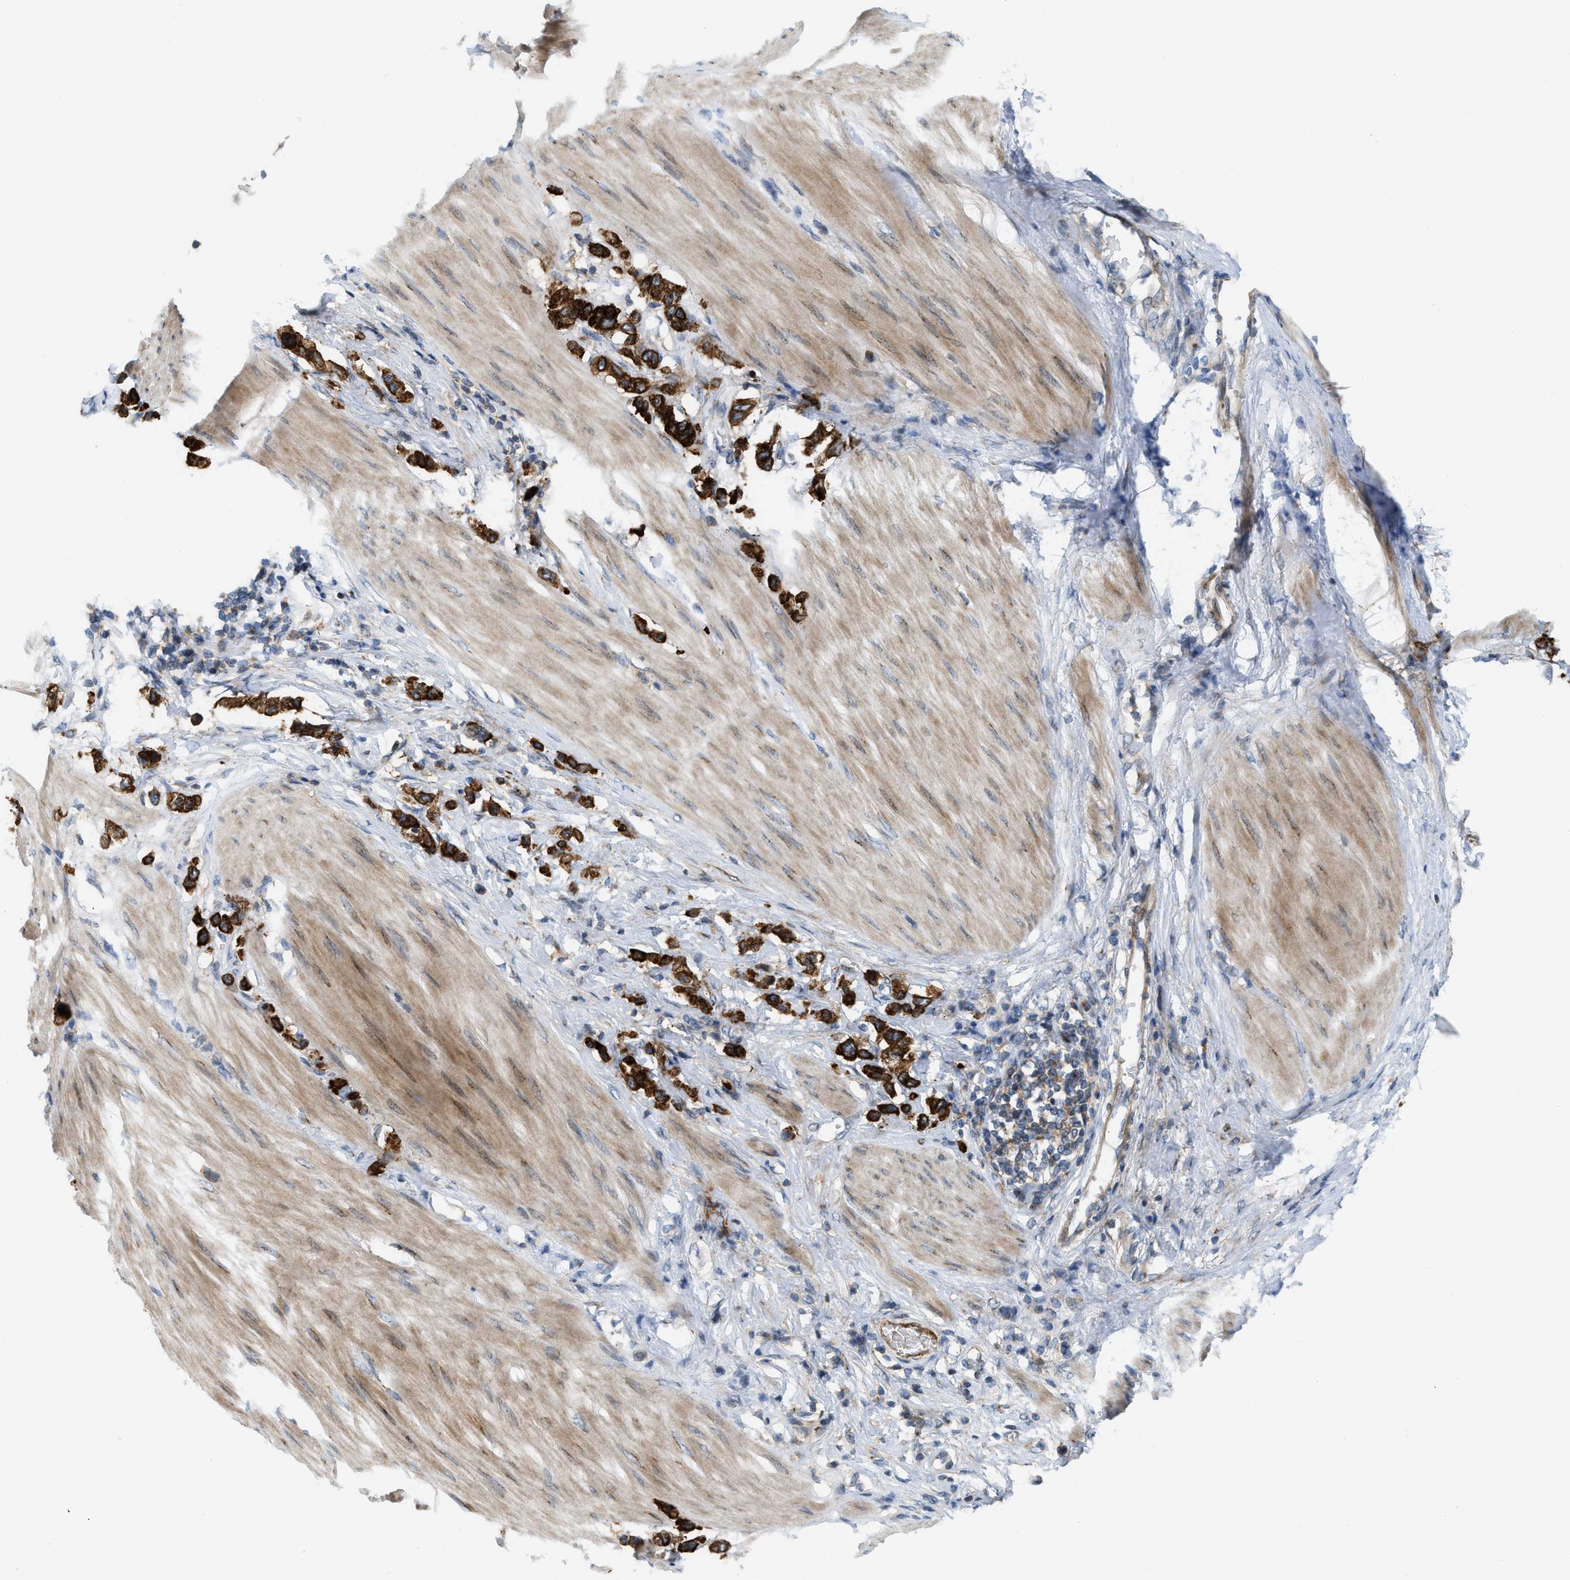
{"staining": {"intensity": "strong", "quantity": ">75%", "location": "cytoplasmic/membranous"}, "tissue": "stomach cancer", "cell_type": "Tumor cells", "image_type": "cancer", "snomed": [{"axis": "morphology", "description": "Adenocarcinoma, NOS"}, {"axis": "topography", "description": "Stomach"}], "caption": "Immunohistochemical staining of human adenocarcinoma (stomach) exhibits strong cytoplasmic/membranous protein expression in about >75% of tumor cells. The staining was performed using DAB (3,3'-diaminobenzidine), with brown indicating positive protein expression. Nuclei are stained blue with hematoxylin.", "gene": "DIPK1A", "patient": {"sex": "female", "age": 65}}